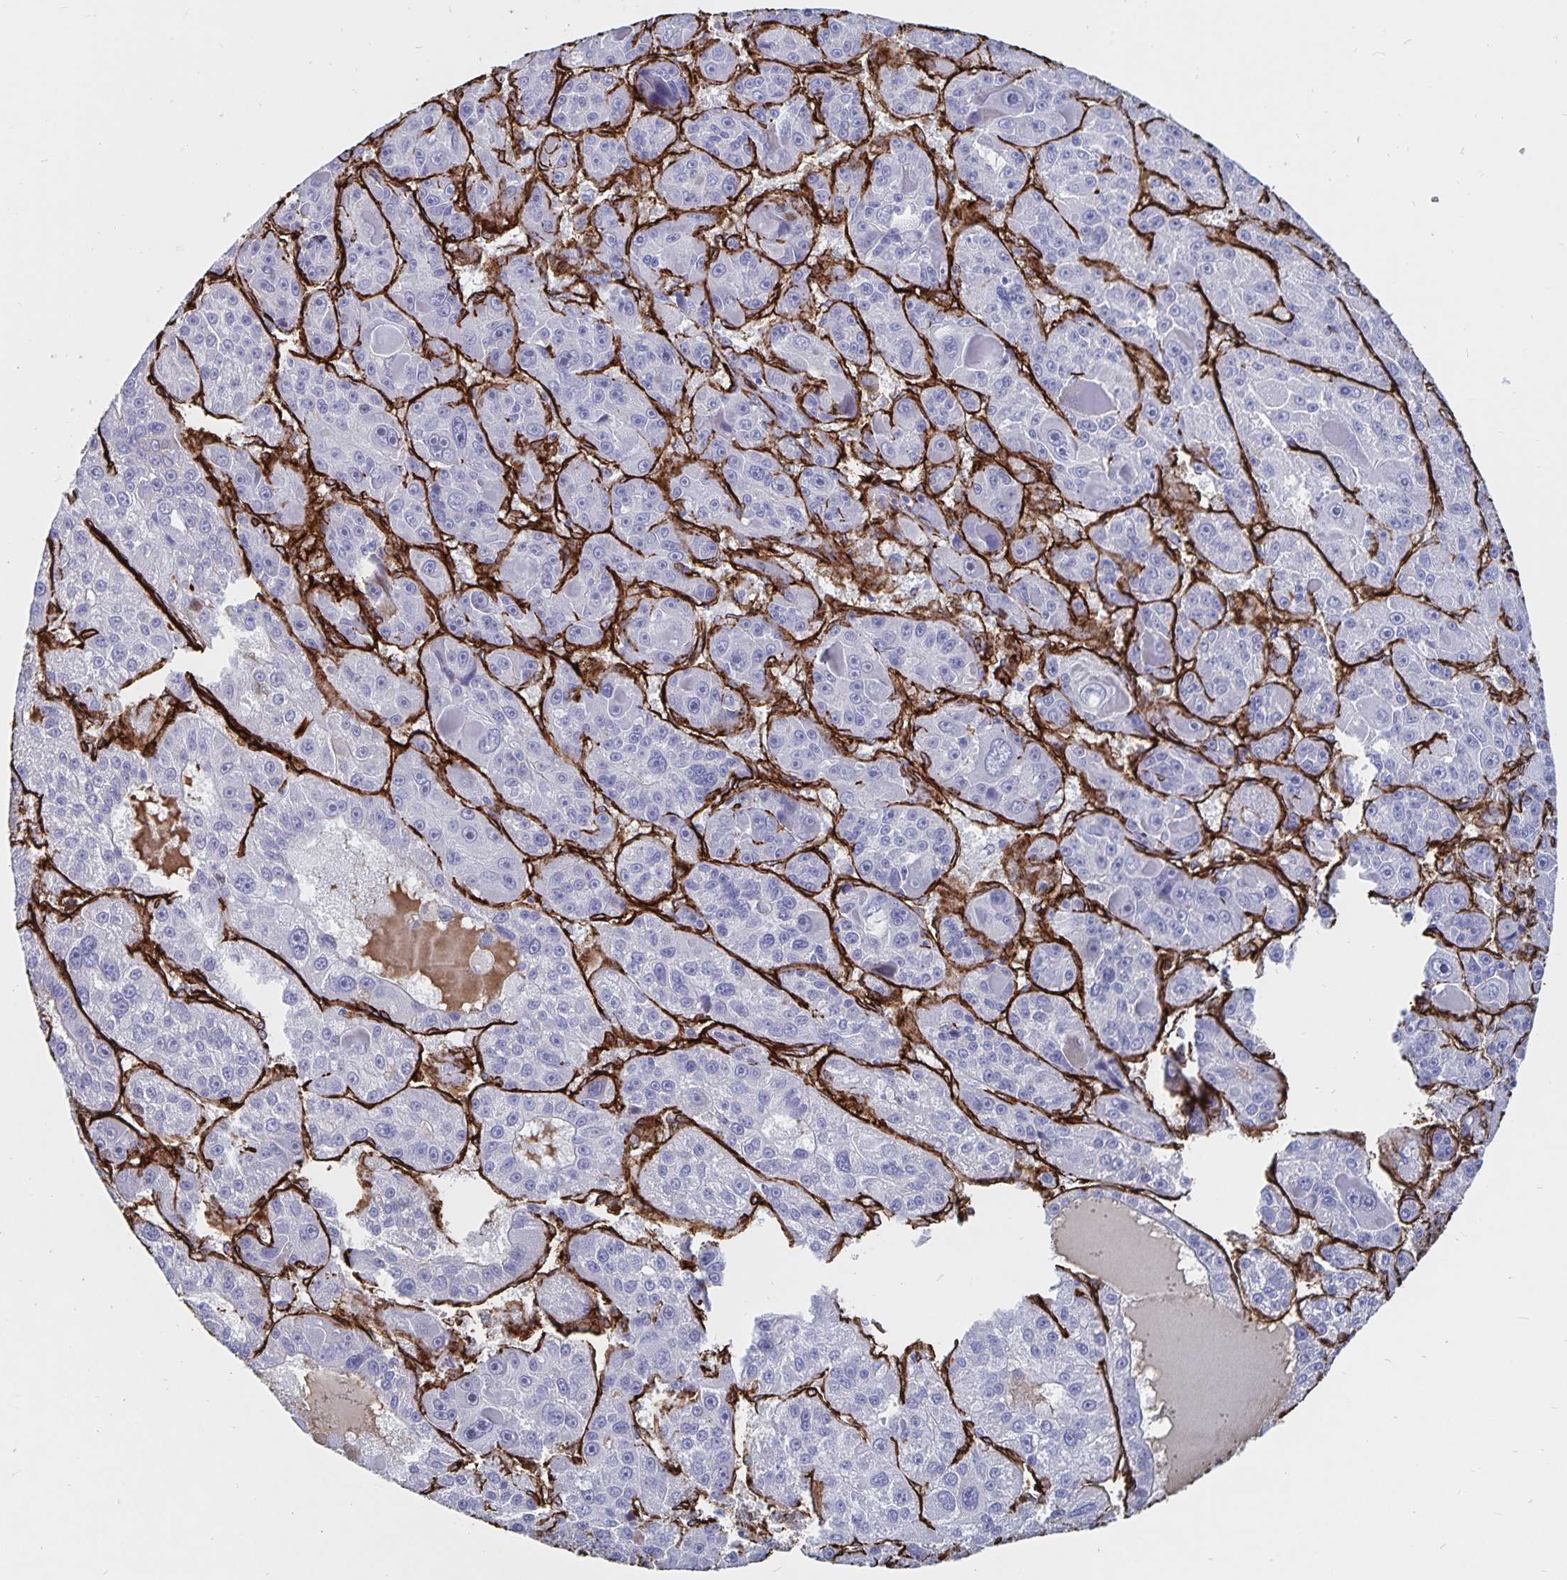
{"staining": {"intensity": "negative", "quantity": "none", "location": "none"}, "tissue": "liver cancer", "cell_type": "Tumor cells", "image_type": "cancer", "snomed": [{"axis": "morphology", "description": "Carcinoma, Hepatocellular, NOS"}, {"axis": "topography", "description": "Liver"}], "caption": "High power microscopy image of an IHC image of liver cancer (hepatocellular carcinoma), revealing no significant positivity in tumor cells. Brightfield microscopy of IHC stained with DAB (brown) and hematoxylin (blue), captured at high magnification.", "gene": "DCHS2", "patient": {"sex": "male", "age": 76}}